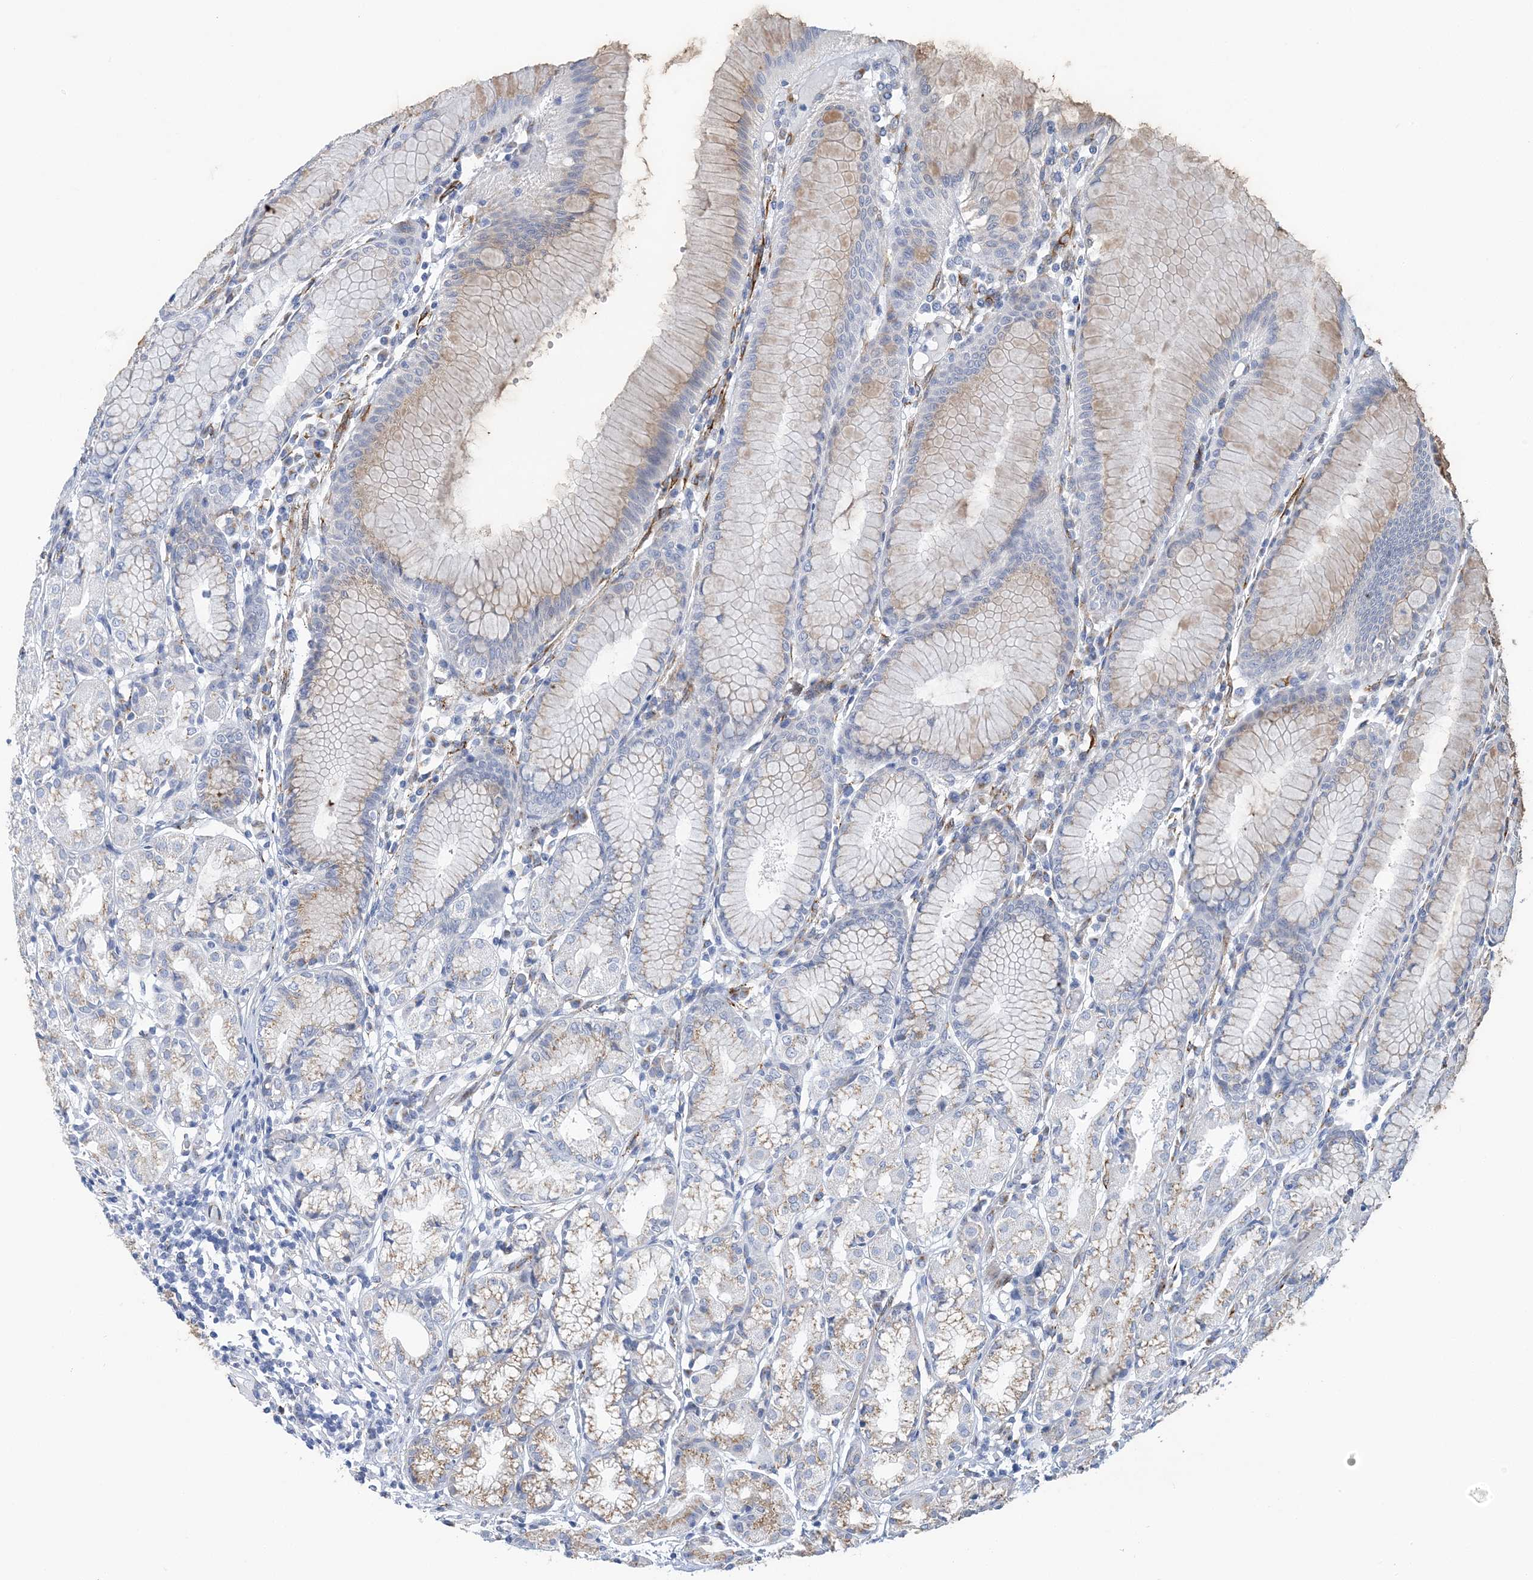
{"staining": {"intensity": "weak", "quantity": "25%-75%", "location": "cytoplasmic/membranous"}, "tissue": "stomach", "cell_type": "Glandular cells", "image_type": "normal", "snomed": [{"axis": "morphology", "description": "Normal tissue, NOS"}, {"axis": "topography", "description": "Stomach"}], "caption": "Immunohistochemistry (DAB (3,3'-diaminobenzidine)) staining of unremarkable stomach exhibits weak cytoplasmic/membranous protein staining in approximately 25%-75% of glandular cells. (DAB (3,3'-diaminobenzidine) = brown stain, brightfield microscopy at high magnification).", "gene": "PLEKHG4B", "patient": {"sex": "female", "age": 57}}